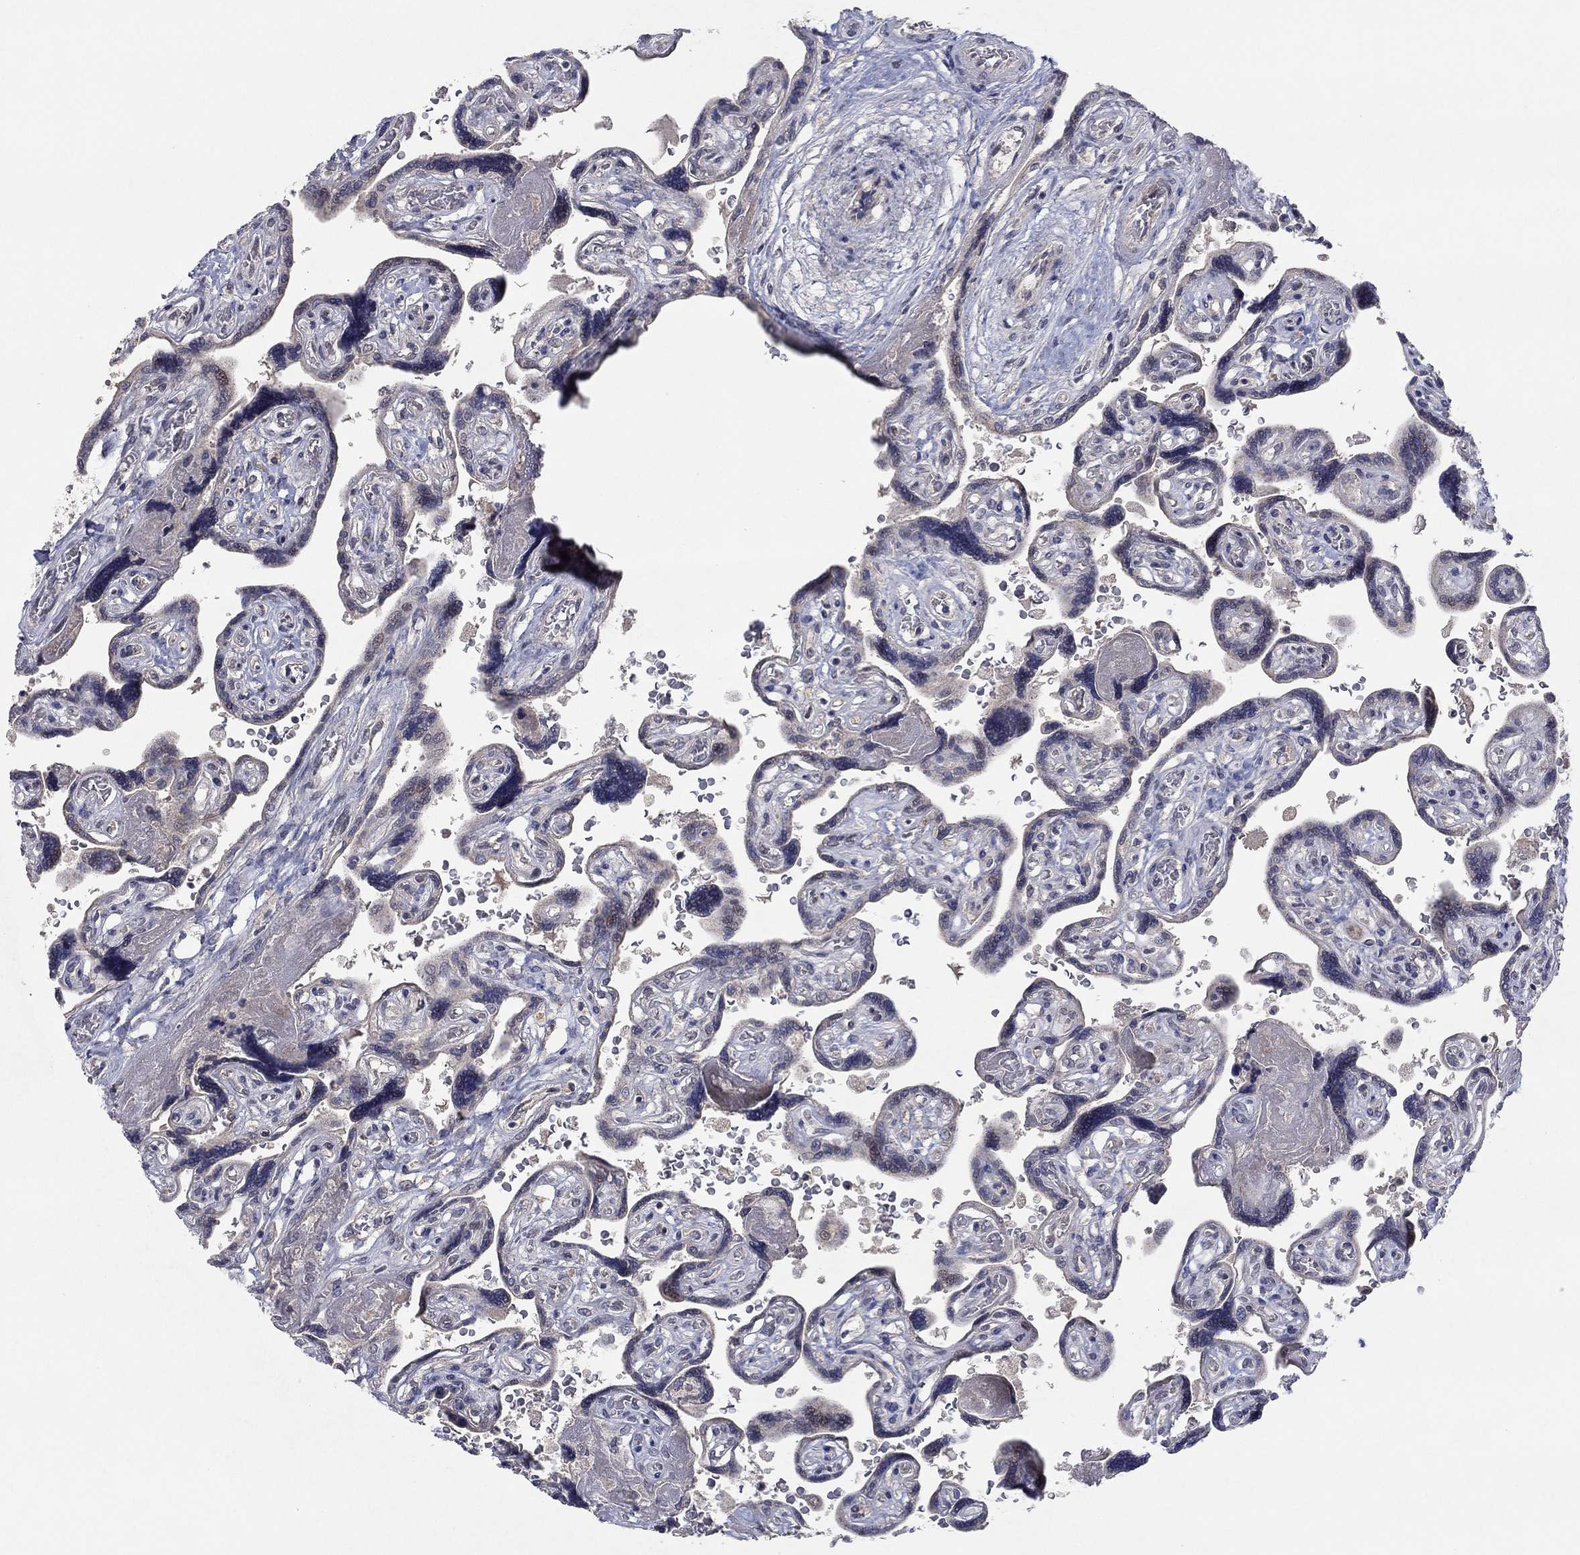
{"staining": {"intensity": "negative", "quantity": "none", "location": "none"}, "tissue": "placenta", "cell_type": "Decidual cells", "image_type": "normal", "snomed": [{"axis": "morphology", "description": "Normal tissue, NOS"}, {"axis": "topography", "description": "Placenta"}], "caption": "Normal placenta was stained to show a protein in brown. There is no significant positivity in decidual cells.", "gene": "IL4", "patient": {"sex": "female", "age": 32}}